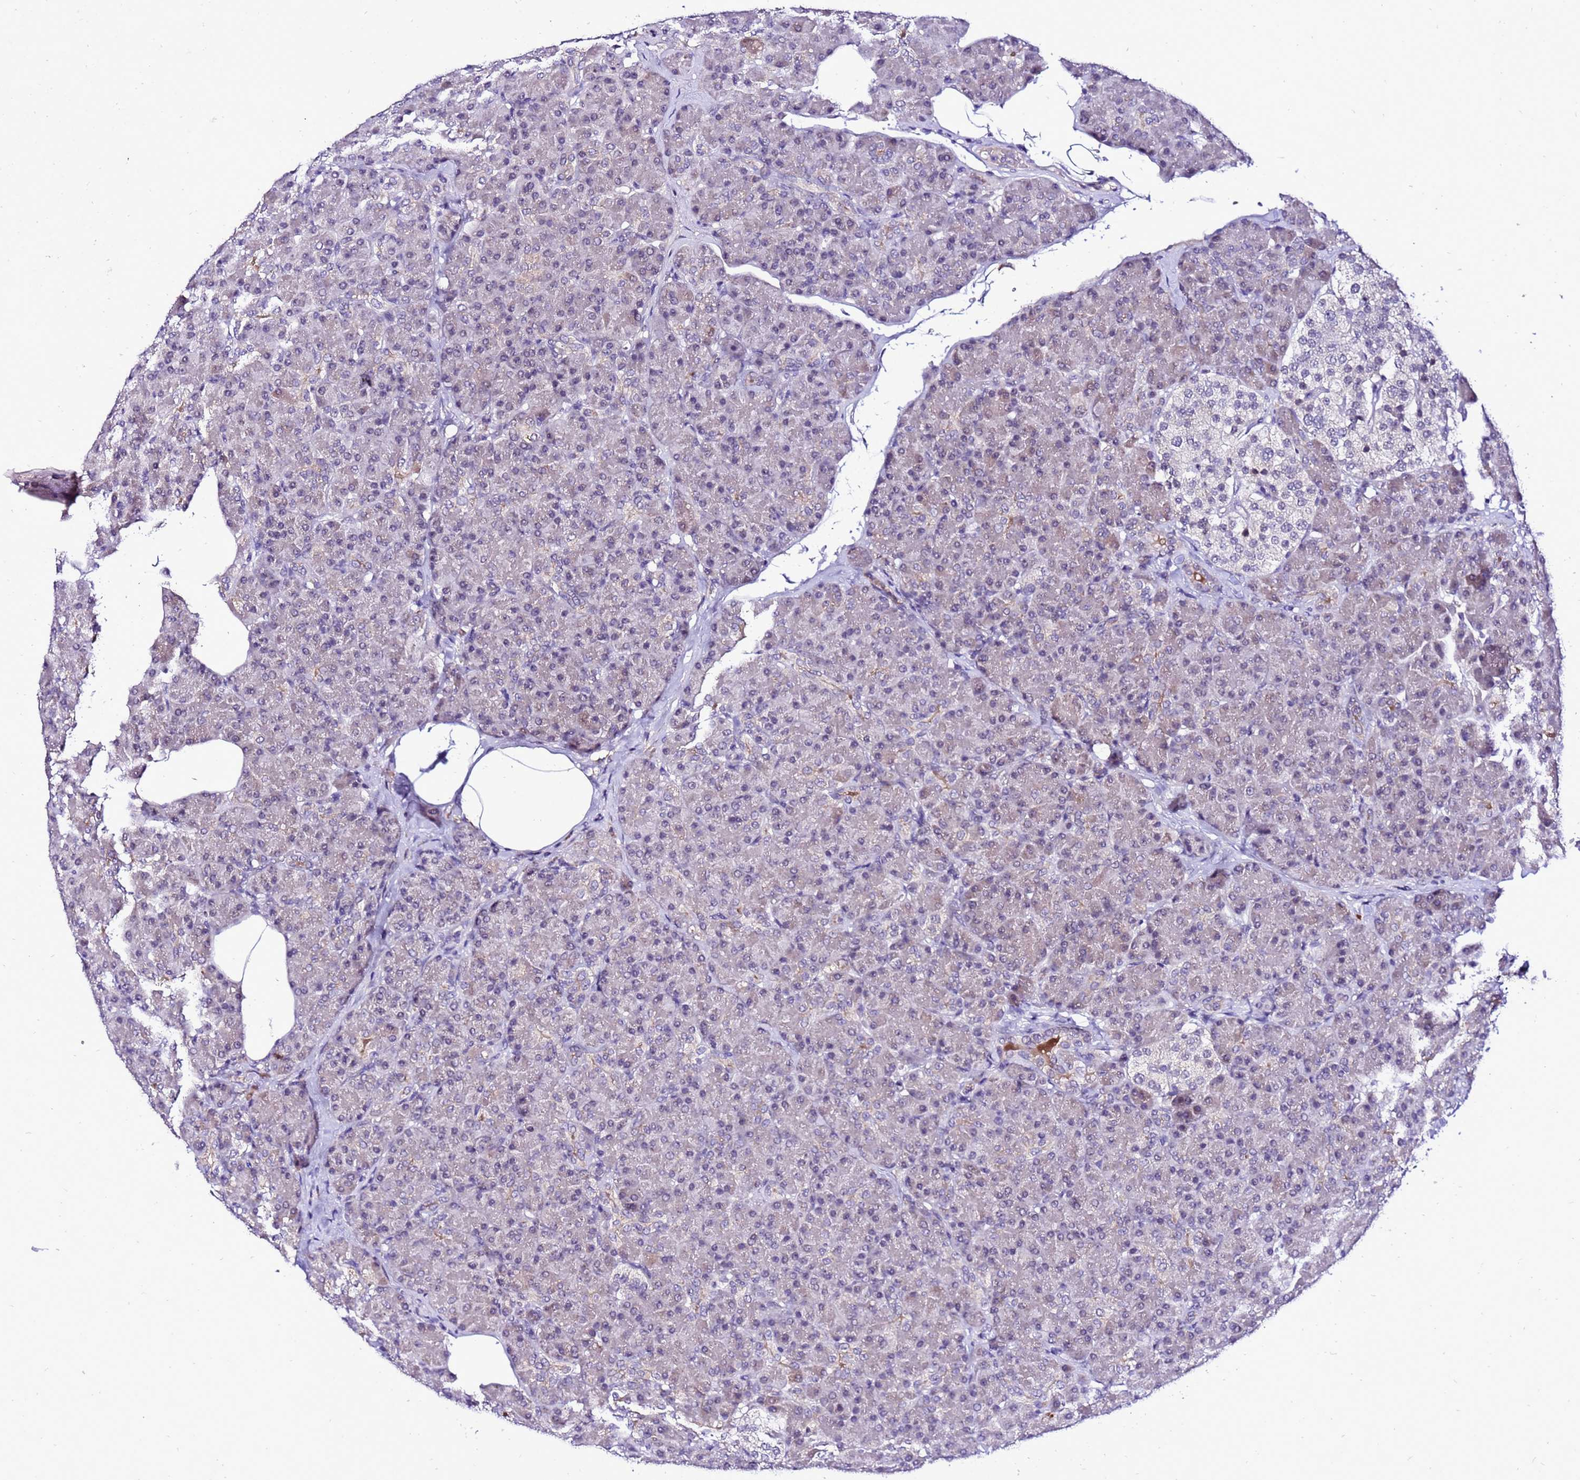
{"staining": {"intensity": "moderate", "quantity": "<25%", "location": "cytoplasmic/membranous"}, "tissue": "pancreas", "cell_type": "Exocrine glandular cells", "image_type": "normal", "snomed": [{"axis": "morphology", "description": "Normal tissue, NOS"}, {"axis": "topography", "description": "Pancreas"}], "caption": "Immunohistochemical staining of unremarkable human pancreas exhibits <25% levels of moderate cytoplasmic/membranous protein staining in approximately <25% of exocrine glandular cells.", "gene": "C19orf47", "patient": {"sex": "female", "age": 43}}